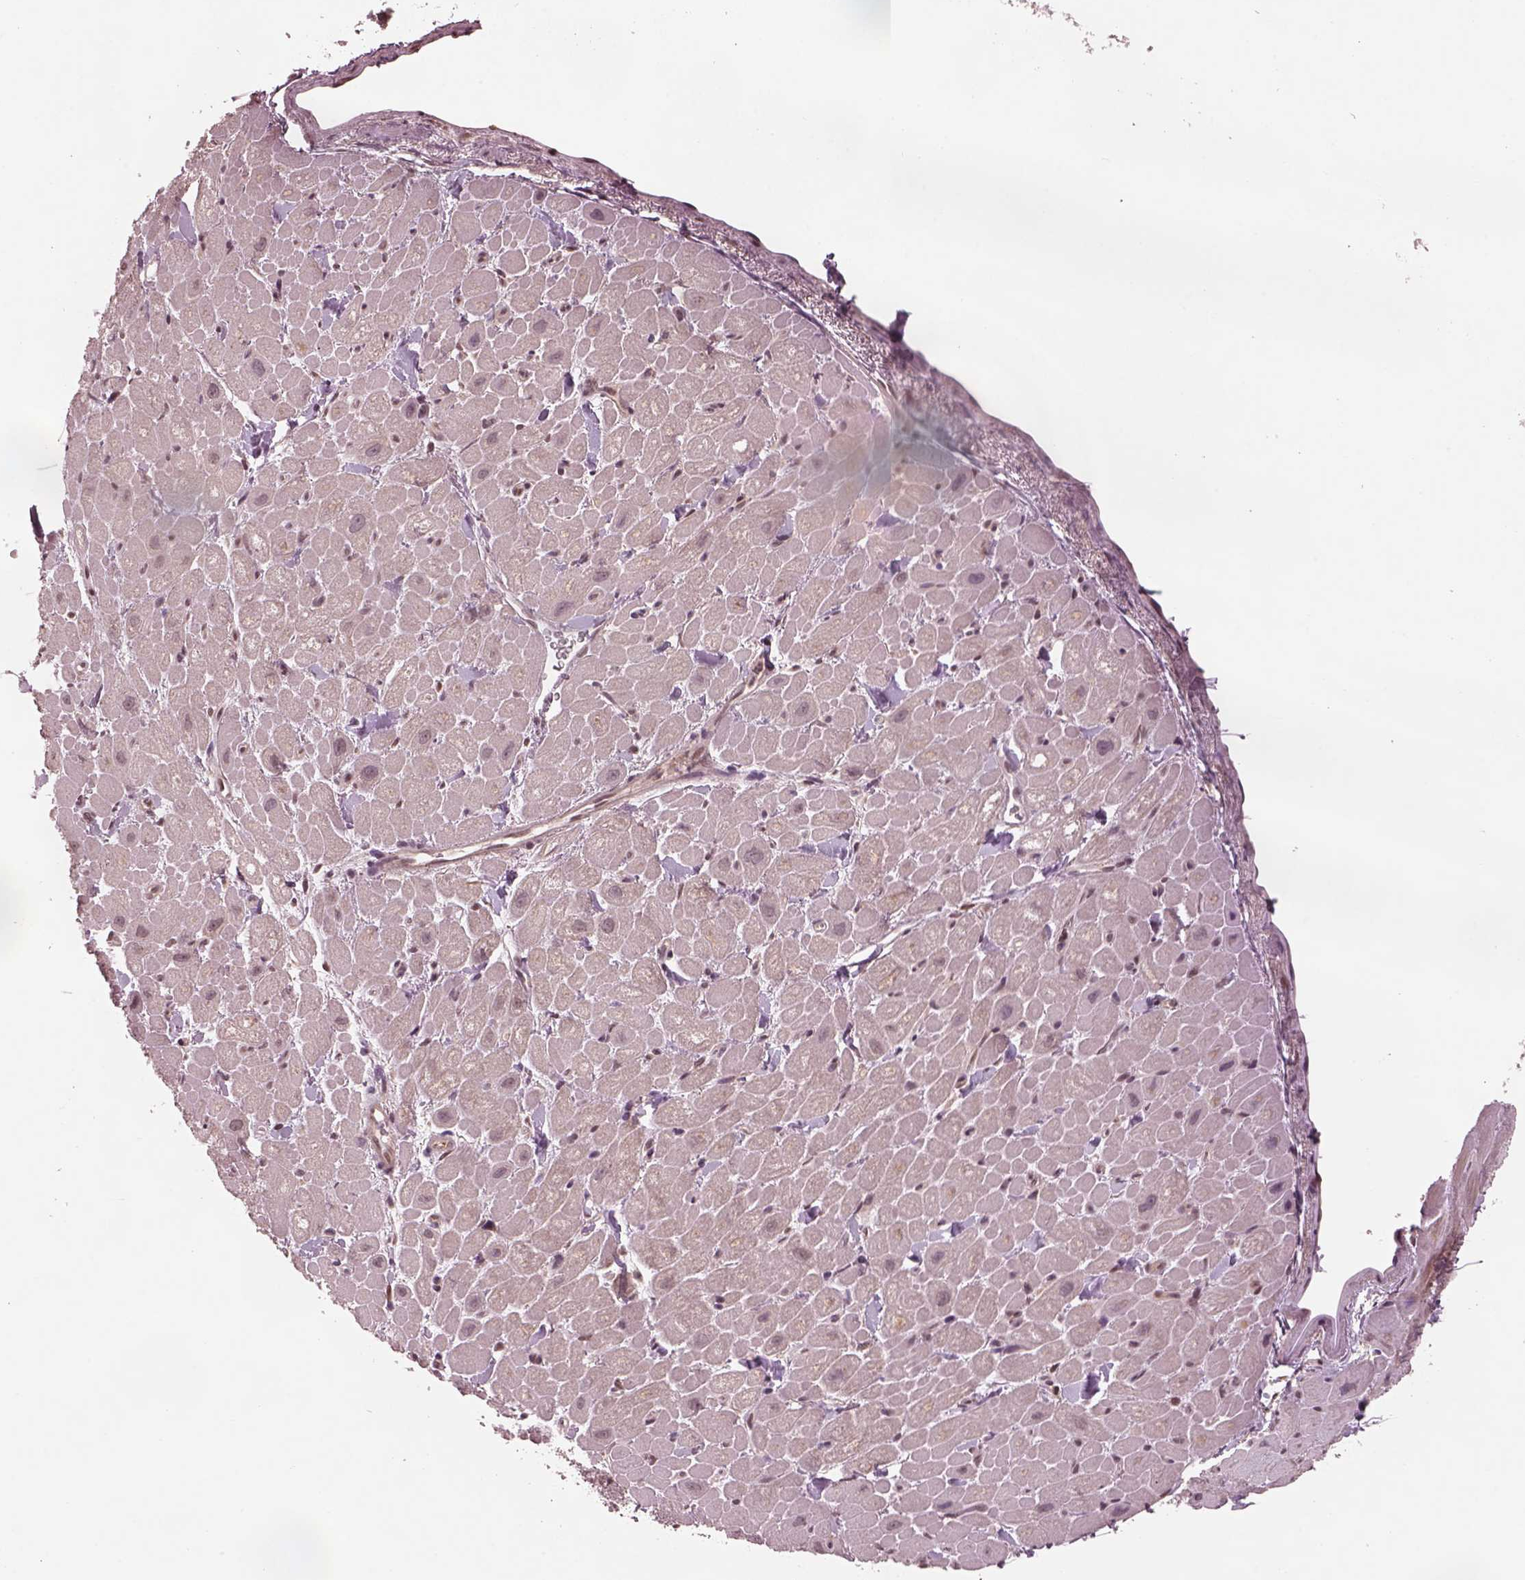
{"staining": {"intensity": "negative", "quantity": "none", "location": "none"}, "tissue": "heart muscle", "cell_type": "Cardiomyocytes", "image_type": "normal", "snomed": [{"axis": "morphology", "description": "Normal tissue, NOS"}, {"axis": "topography", "description": "Heart"}], "caption": "DAB (3,3'-diaminobenzidine) immunohistochemical staining of benign heart muscle displays no significant expression in cardiomyocytes.", "gene": "SRI", "patient": {"sex": "male", "age": 60}}